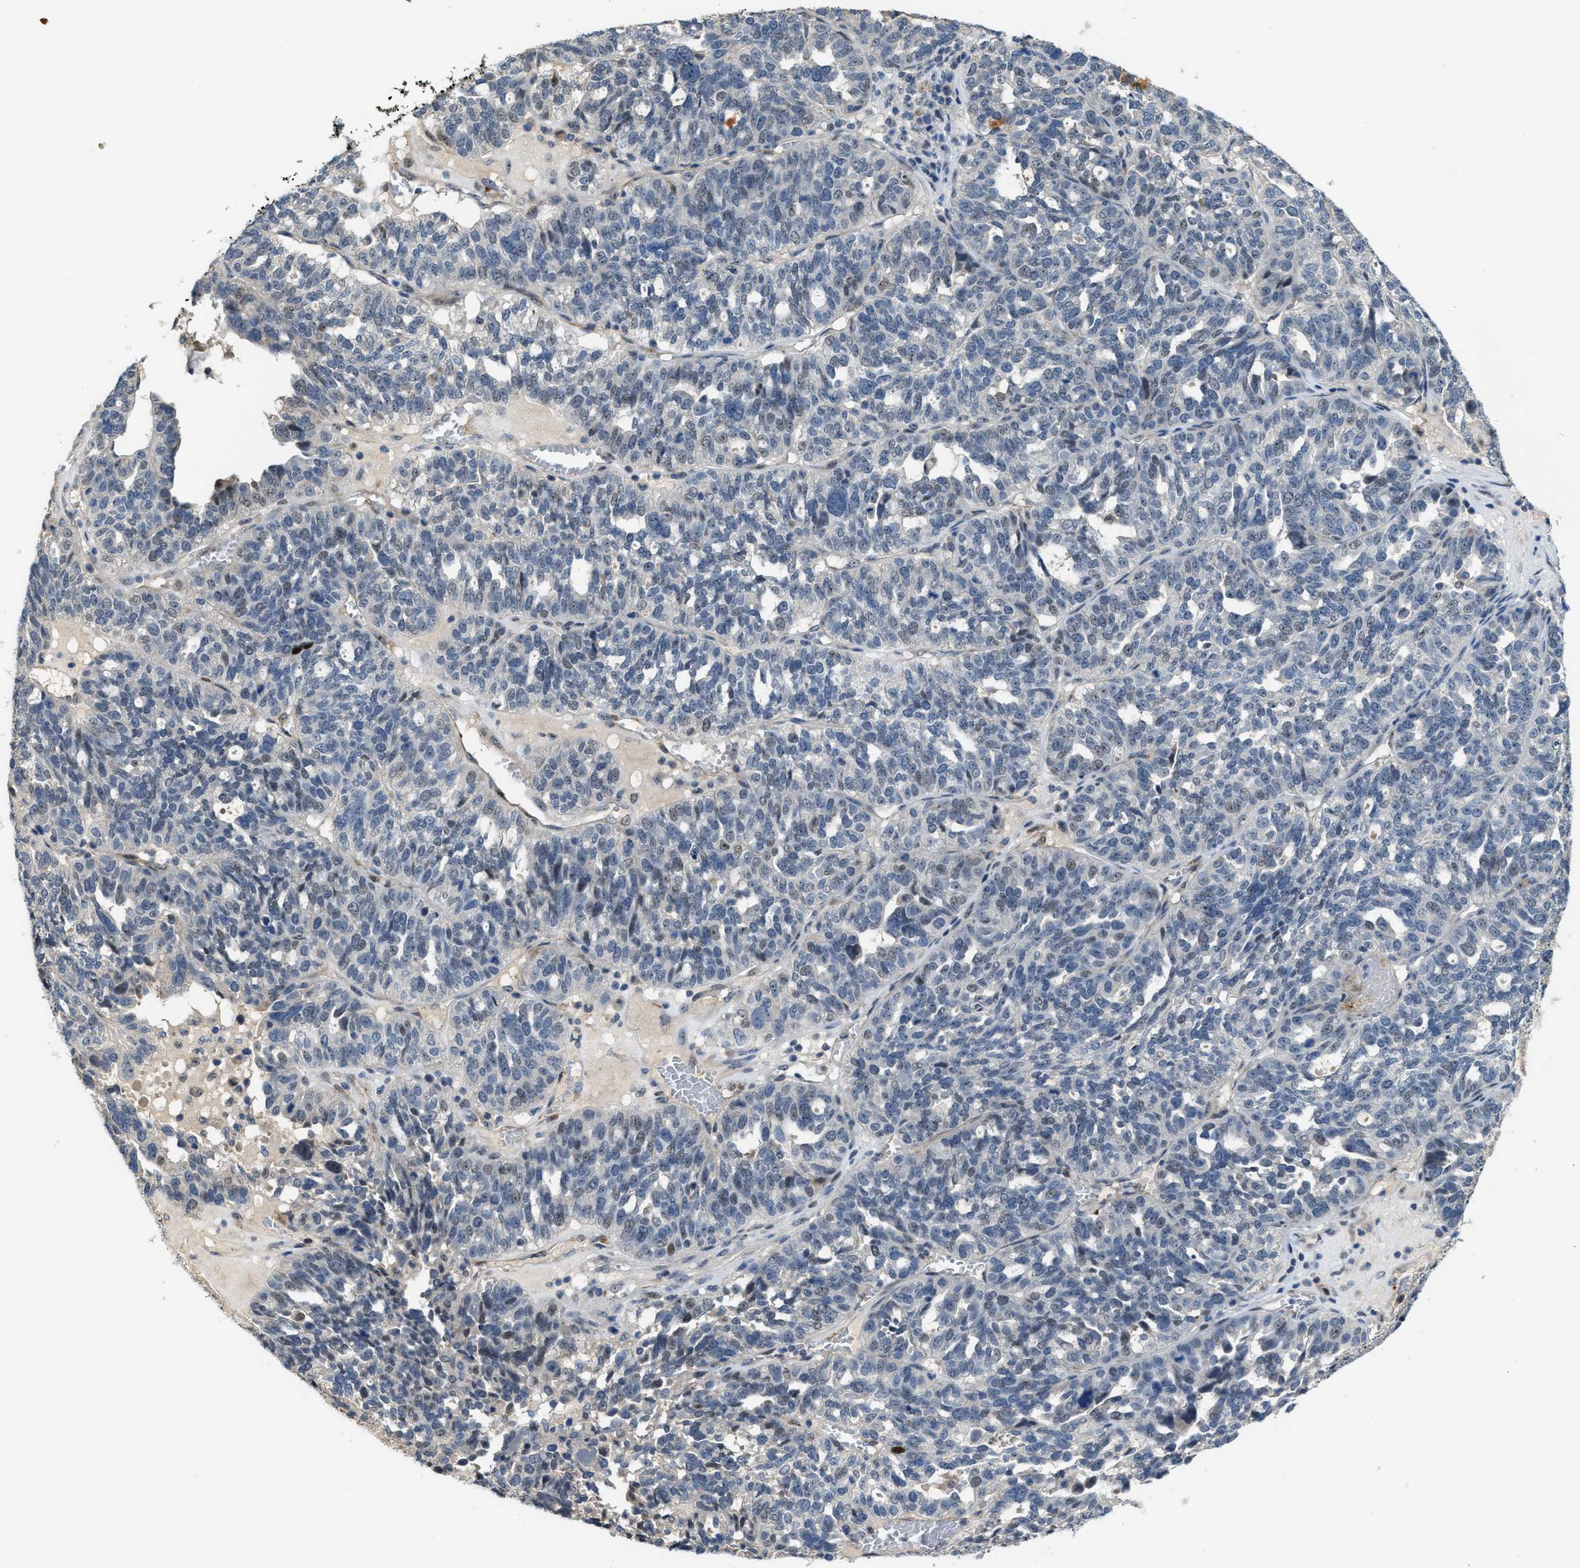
{"staining": {"intensity": "weak", "quantity": "<25%", "location": "nuclear"}, "tissue": "ovarian cancer", "cell_type": "Tumor cells", "image_type": "cancer", "snomed": [{"axis": "morphology", "description": "Cystadenocarcinoma, serous, NOS"}, {"axis": "topography", "description": "Ovary"}], "caption": "Tumor cells show no significant expression in ovarian serous cystadenocarcinoma.", "gene": "ZNF783", "patient": {"sex": "female", "age": 59}}